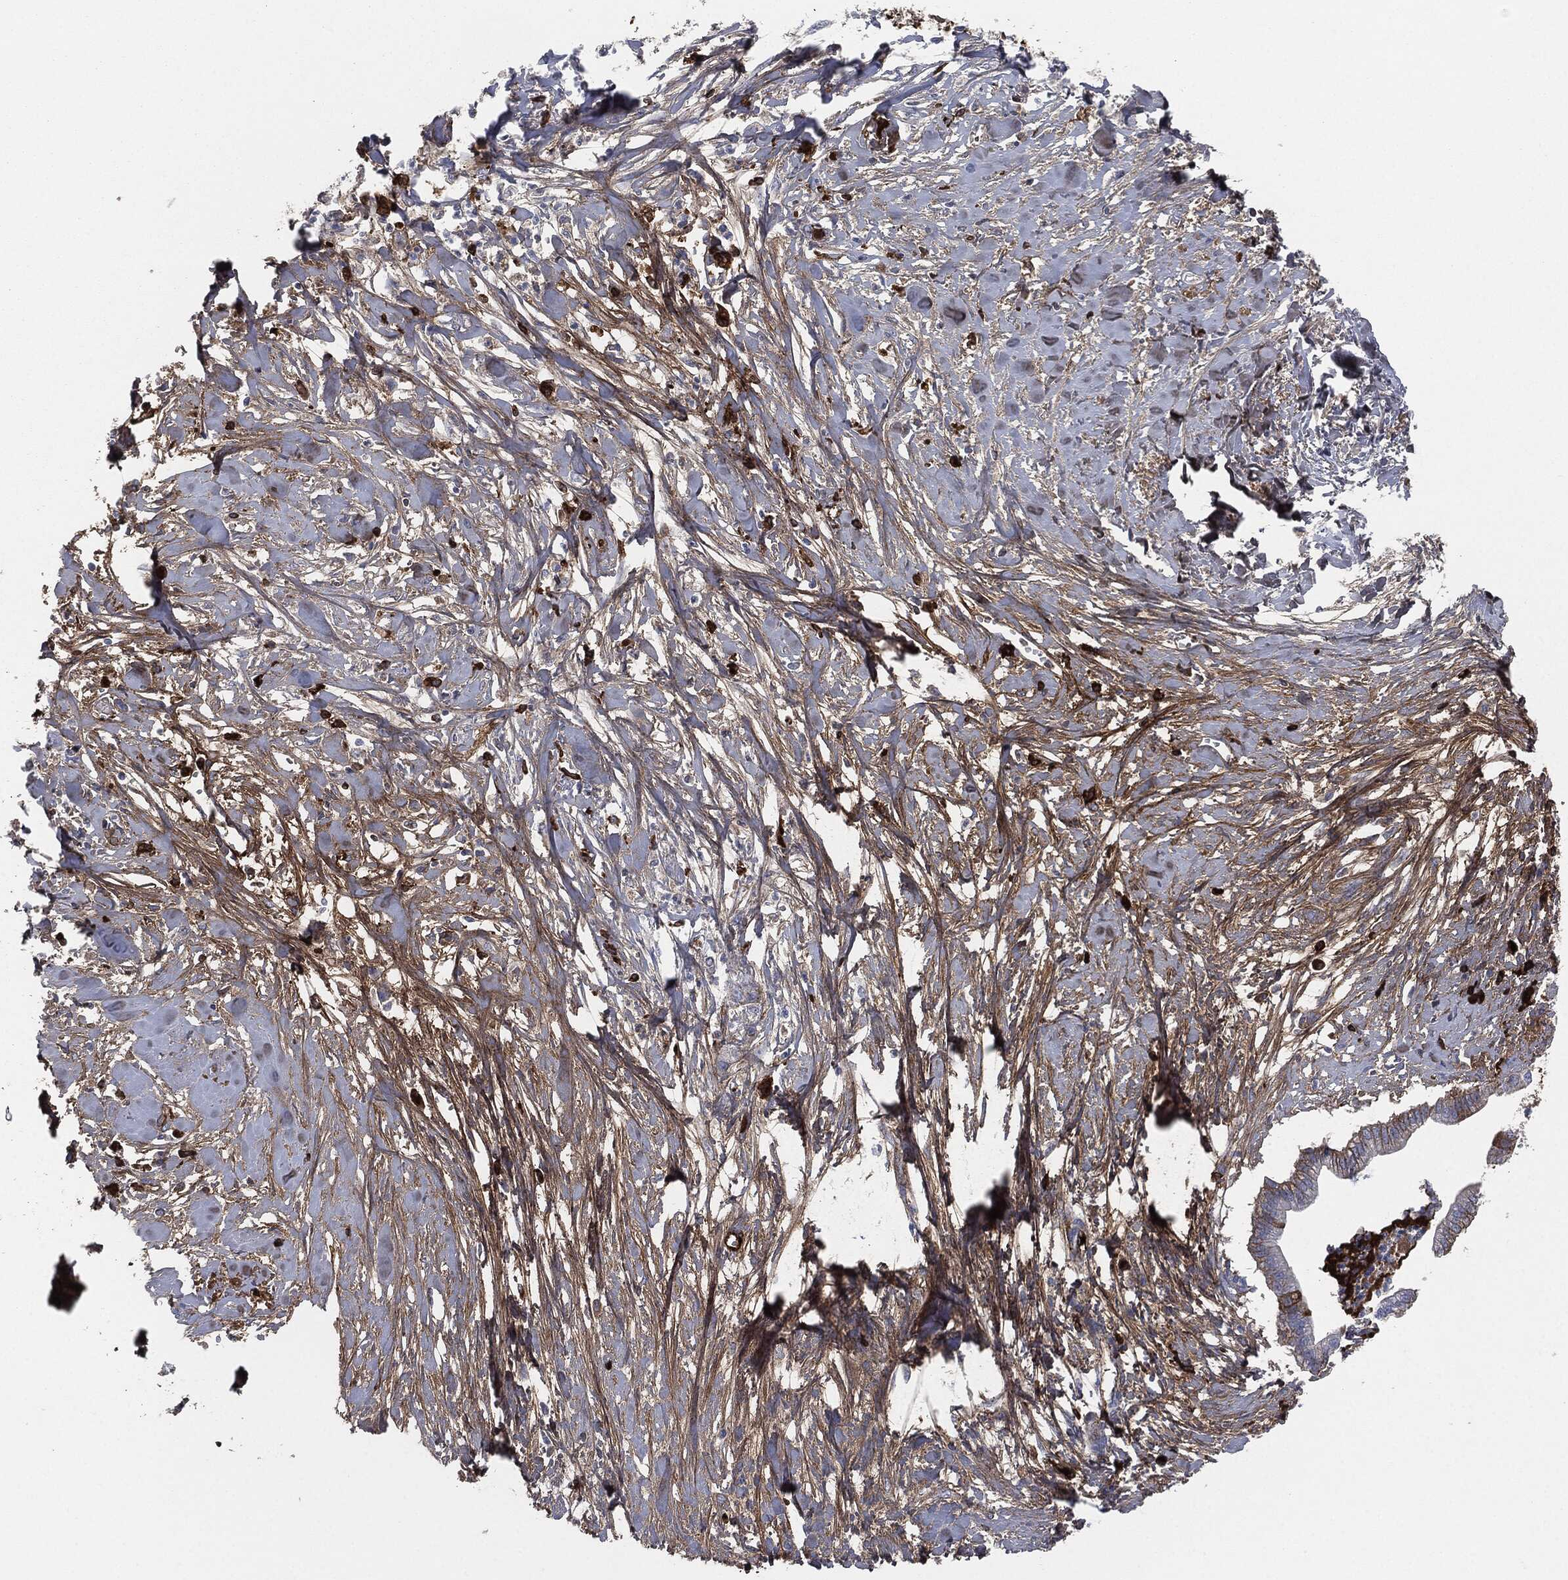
{"staining": {"intensity": "moderate", "quantity": "<25%", "location": "cytoplasmic/membranous"}, "tissue": "pancreatic cancer", "cell_type": "Tumor cells", "image_type": "cancer", "snomed": [{"axis": "morphology", "description": "Normal tissue, NOS"}, {"axis": "morphology", "description": "Adenocarcinoma, NOS"}, {"axis": "topography", "description": "Pancreas"}], "caption": "IHC of pancreatic adenocarcinoma reveals low levels of moderate cytoplasmic/membranous expression in approximately <25% of tumor cells. The protein of interest is shown in brown color, while the nuclei are stained blue.", "gene": "APOB", "patient": {"sex": "female", "age": 58}}